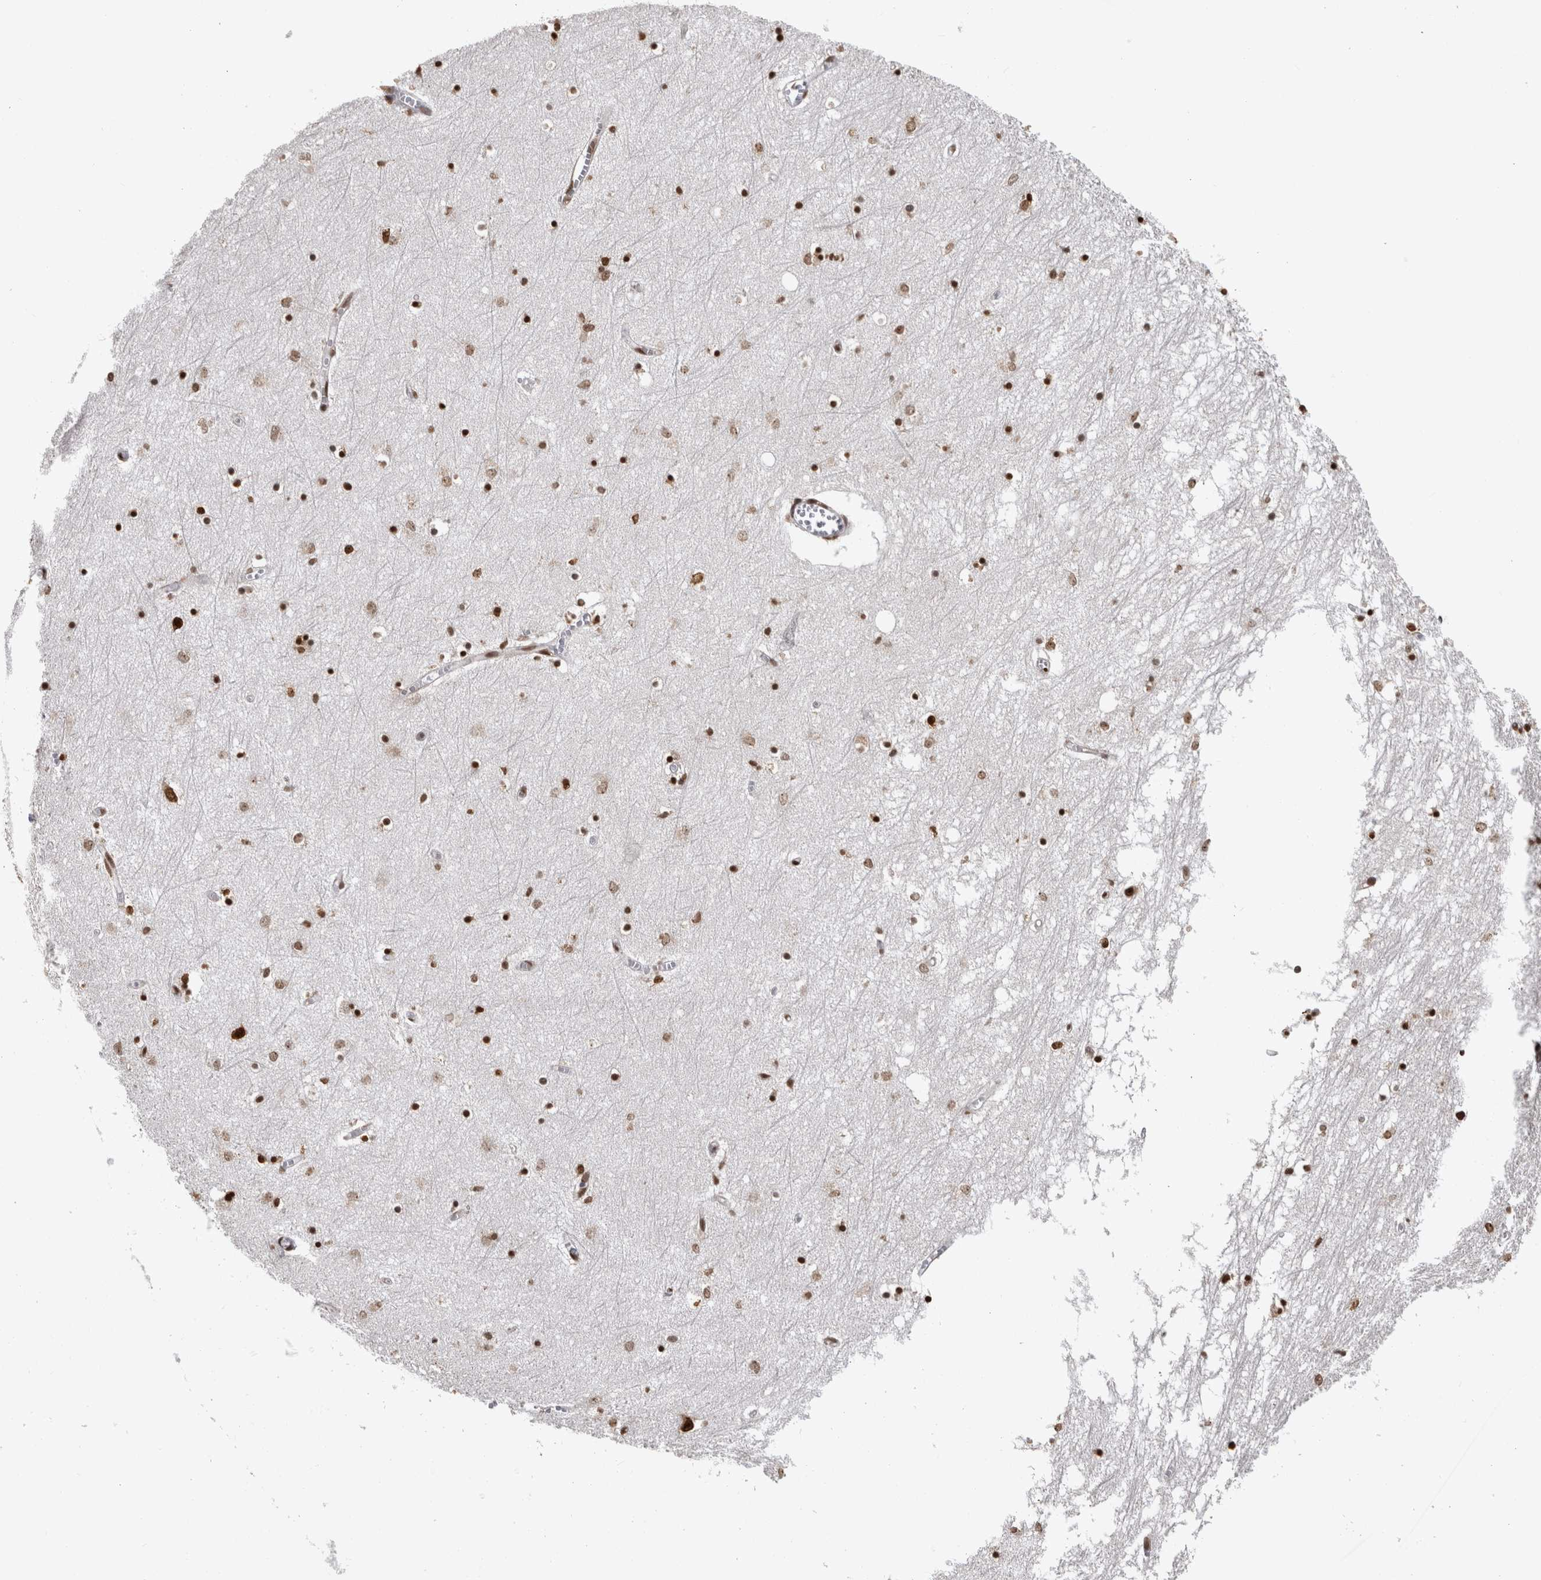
{"staining": {"intensity": "strong", "quantity": "25%-75%", "location": "nuclear"}, "tissue": "hippocampus", "cell_type": "Glial cells", "image_type": "normal", "snomed": [{"axis": "morphology", "description": "Normal tissue, NOS"}, {"axis": "topography", "description": "Hippocampus"}], "caption": "This micrograph demonstrates immunohistochemistry staining of benign hippocampus, with high strong nuclear expression in about 25%-75% of glial cells.", "gene": "ZSCAN2", "patient": {"sex": "male", "age": 70}}